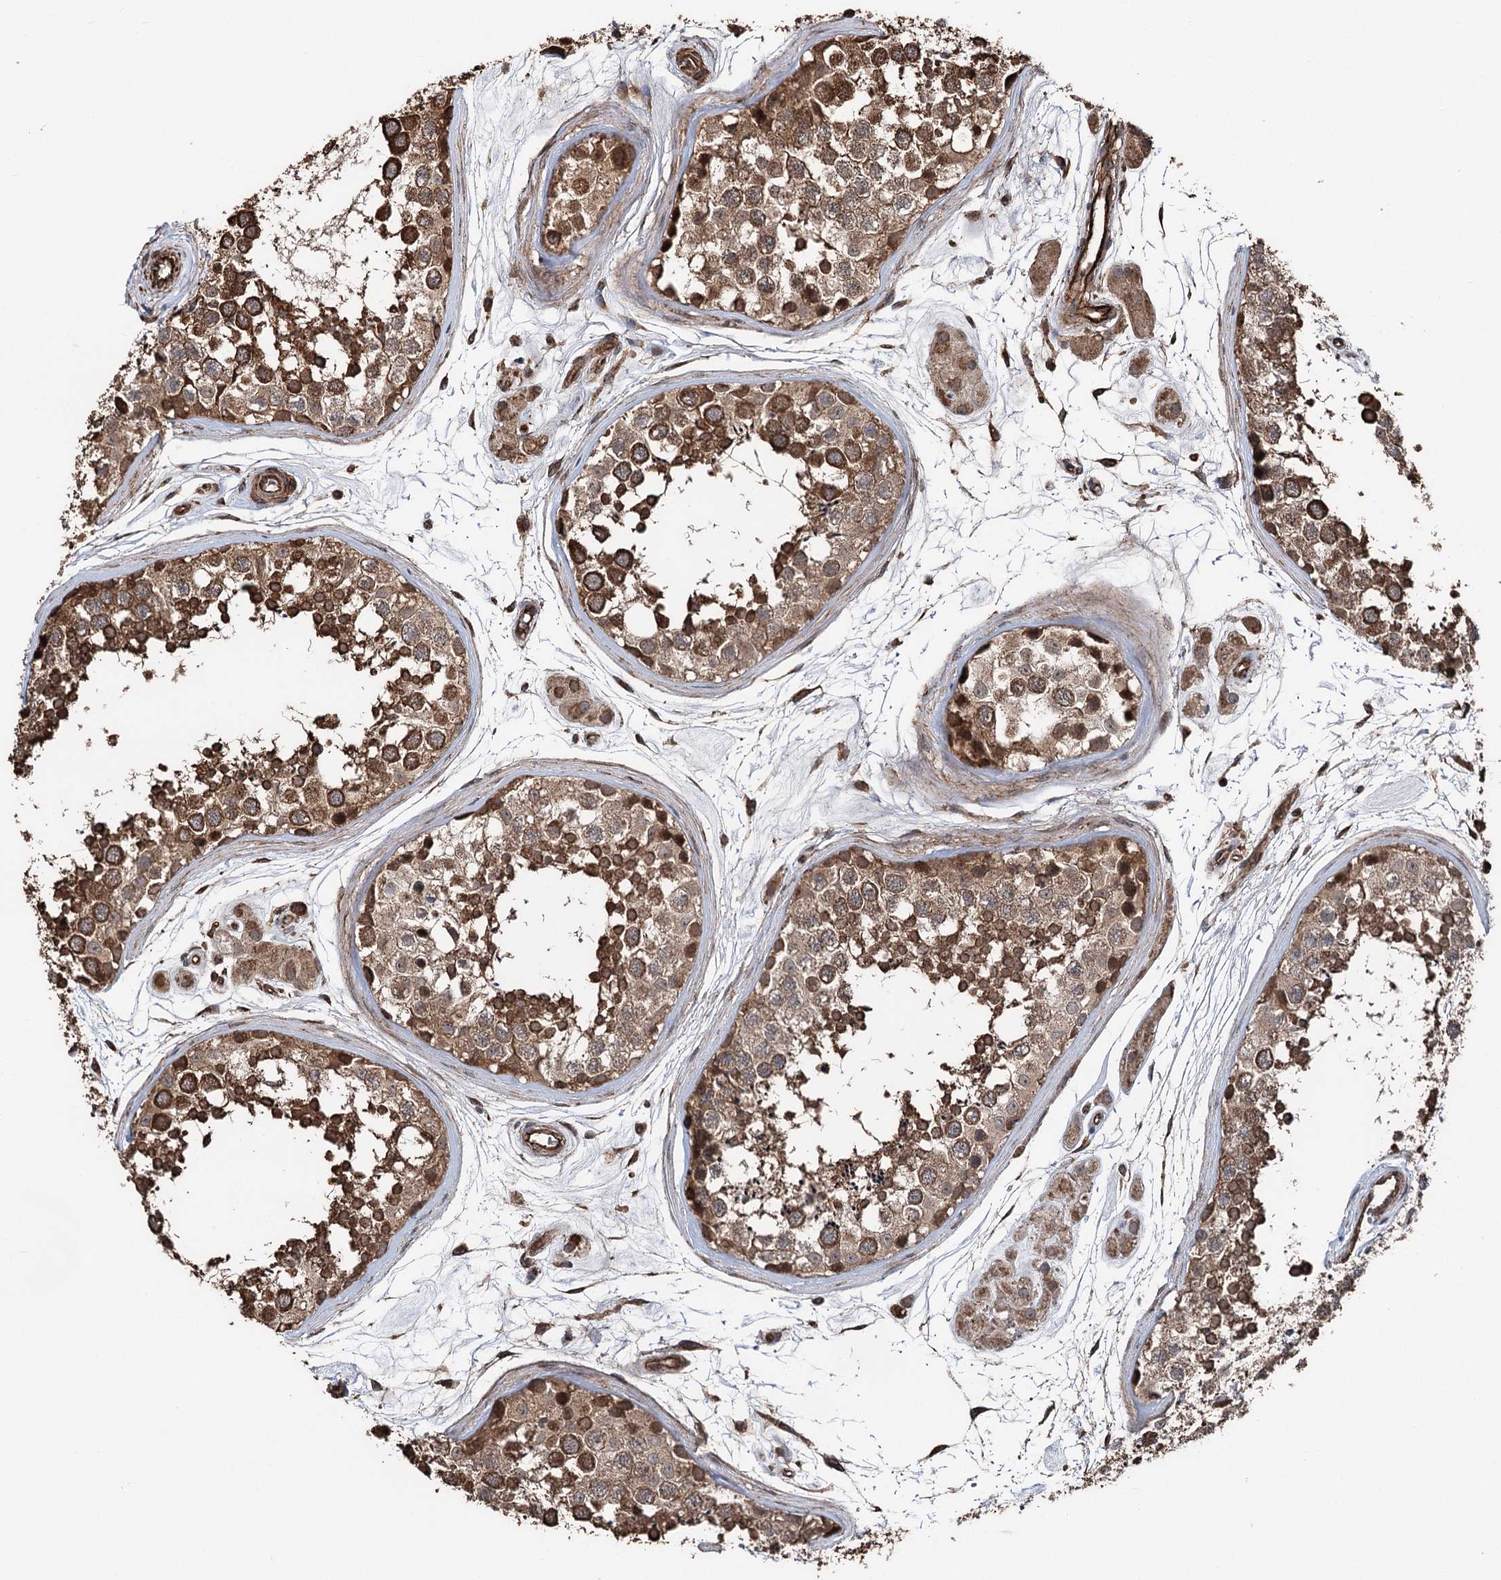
{"staining": {"intensity": "strong", "quantity": ">75%", "location": "cytoplasmic/membranous"}, "tissue": "testis", "cell_type": "Cells in seminiferous ducts", "image_type": "normal", "snomed": [{"axis": "morphology", "description": "Normal tissue, NOS"}, {"axis": "topography", "description": "Testis"}], "caption": "This is a photomicrograph of IHC staining of benign testis, which shows strong staining in the cytoplasmic/membranous of cells in seminiferous ducts.", "gene": "ITFG2", "patient": {"sex": "male", "age": 56}}